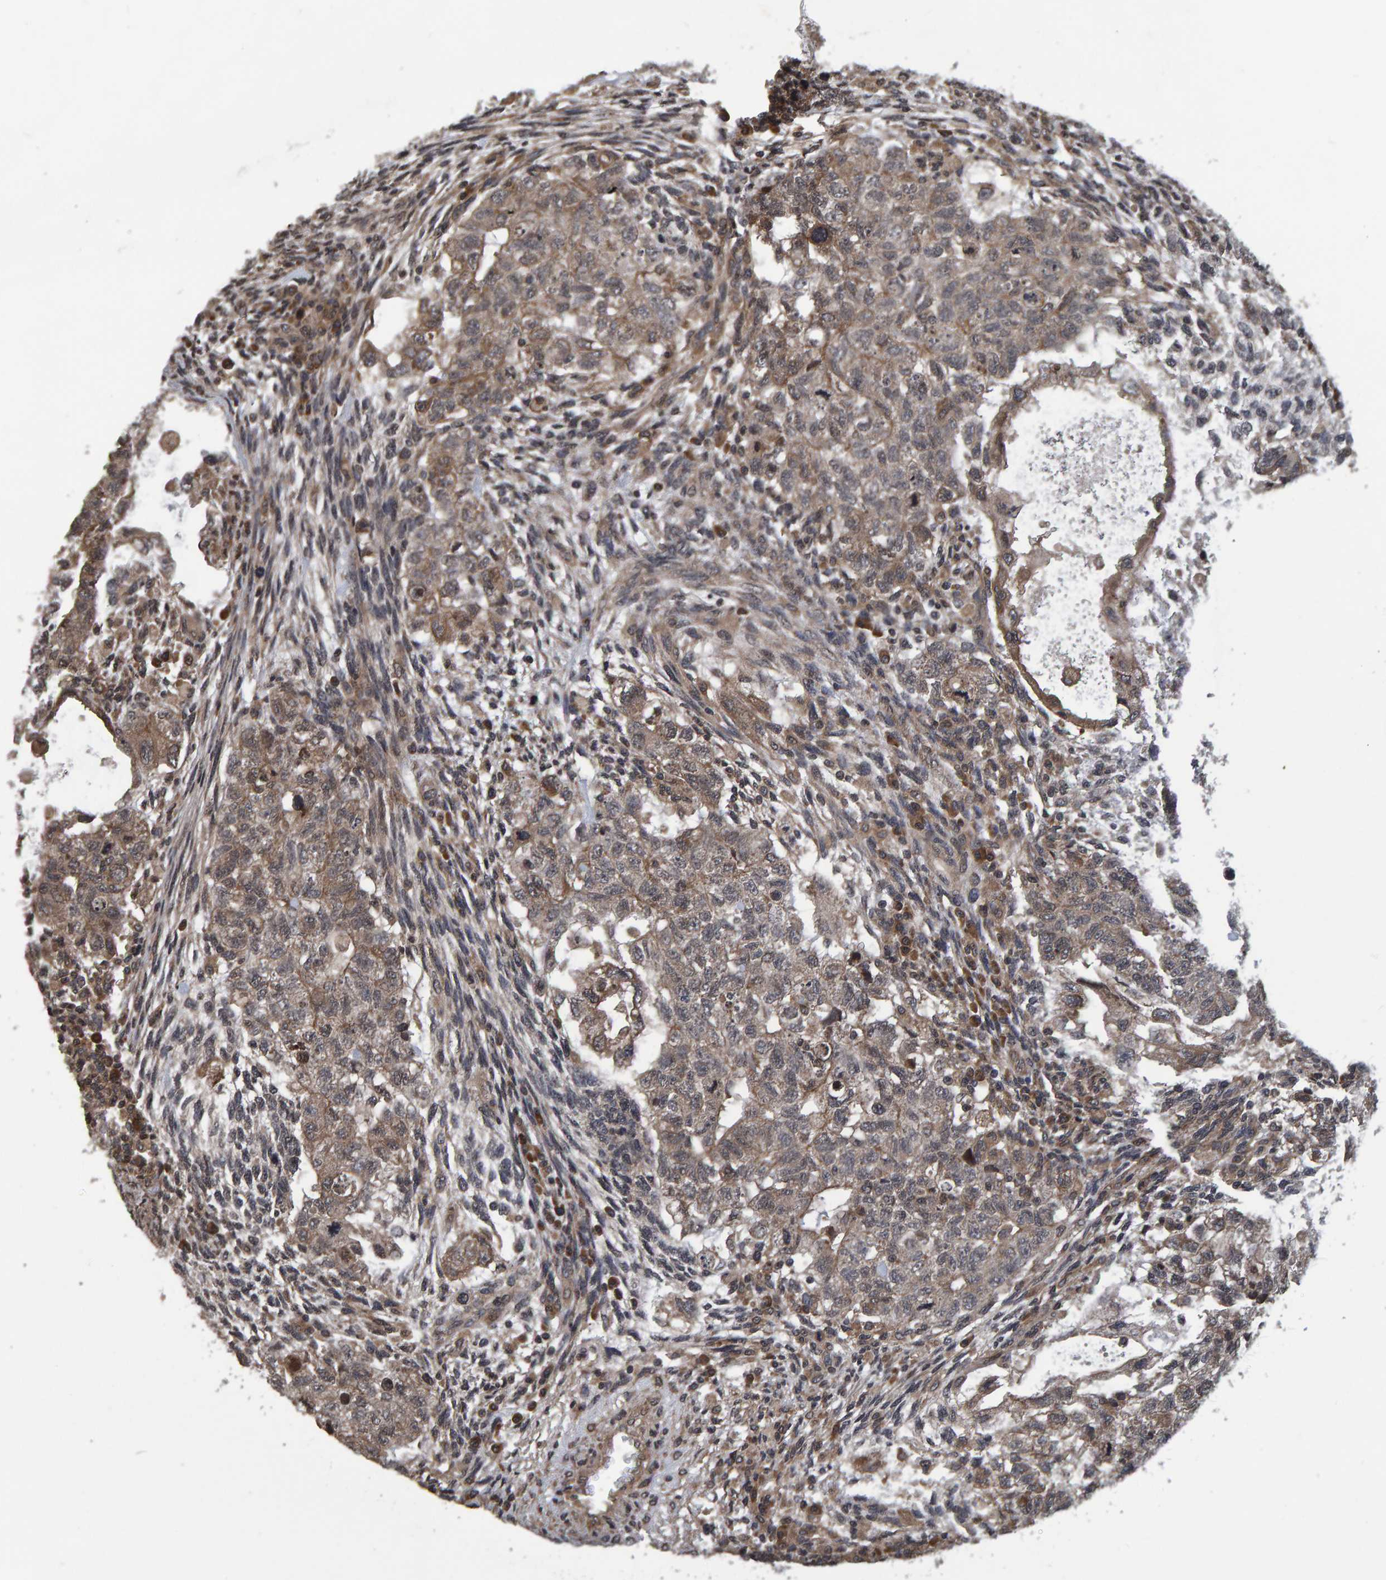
{"staining": {"intensity": "weak", "quantity": ">75%", "location": "cytoplasmic/membranous"}, "tissue": "testis cancer", "cell_type": "Tumor cells", "image_type": "cancer", "snomed": [{"axis": "morphology", "description": "Normal tissue, NOS"}, {"axis": "morphology", "description": "Carcinoma, Embryonal, NOS"}, {"axis": "topography", "description": "Testis"}], "caption": "A micrograph of testis cancer stained for a protein exhibits weak cytoplasmic/membranous brown staining in tumor cells.", "gene": "GAB2", "patient": {"sex": "male", "age": 36}}